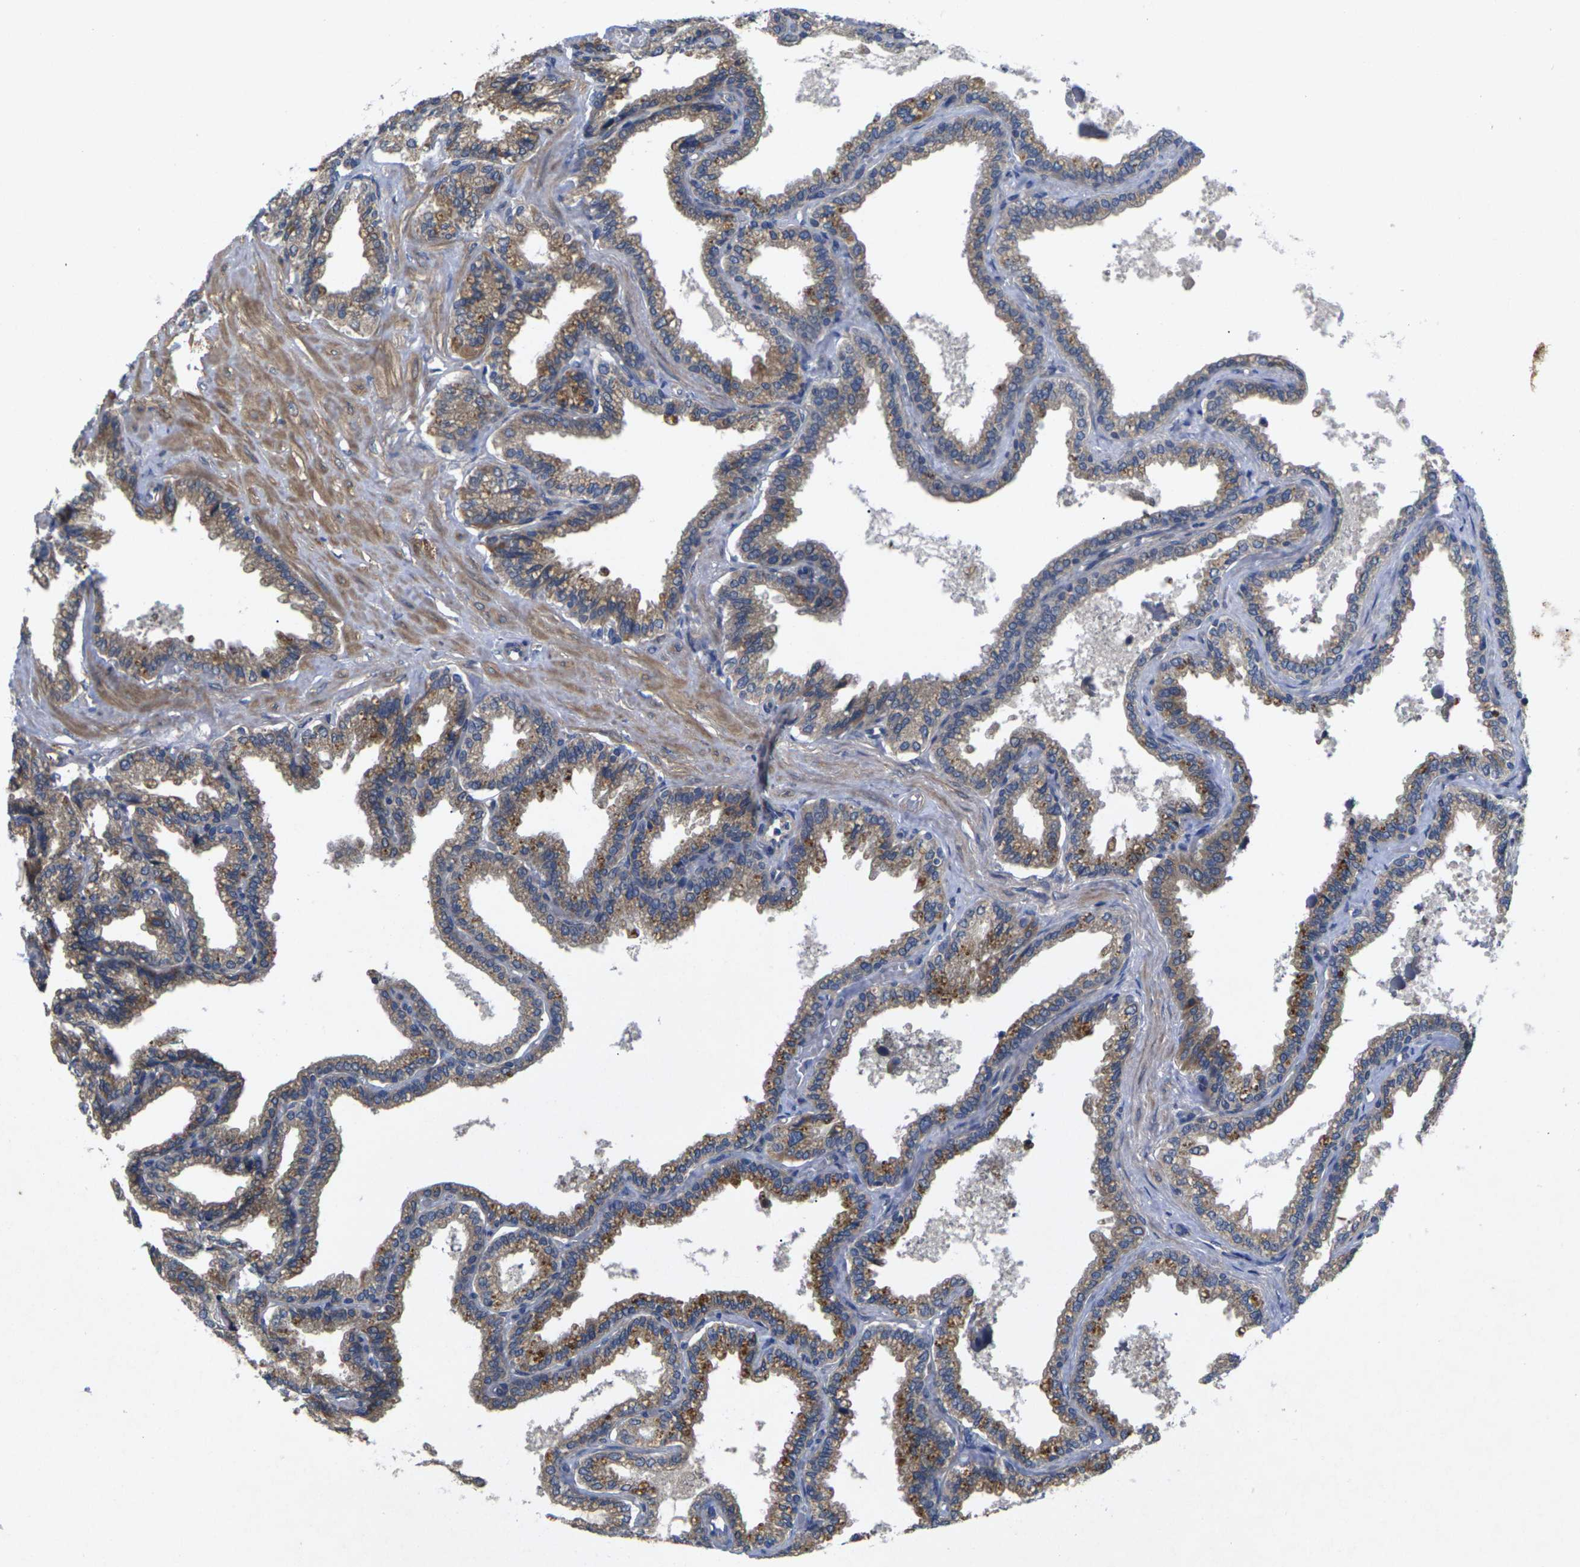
{"staining": {"intensity": "moderate", "quantity": ">75%", "location": "cytoplasmic/membranous"}, "tissue": "seminal vesicle", "cell_type": "Glandular cells", "image_type": "normal", "snomed": [{"axis": "morphology", "description": "Normal tissue, NOS"}, {"axis": "topography", "description": "Seminal veicle"}], "caption": "Seminal vesicle stained with DAB (3,3'-diaminobenzidine) immunohistochemistry reveals medium levels of moderate cytoplasmic/membranous positivity in approximately >75% of glandular cells.", "gene": "KIF1B", "patient": {"sex": "male", "age": 46}}